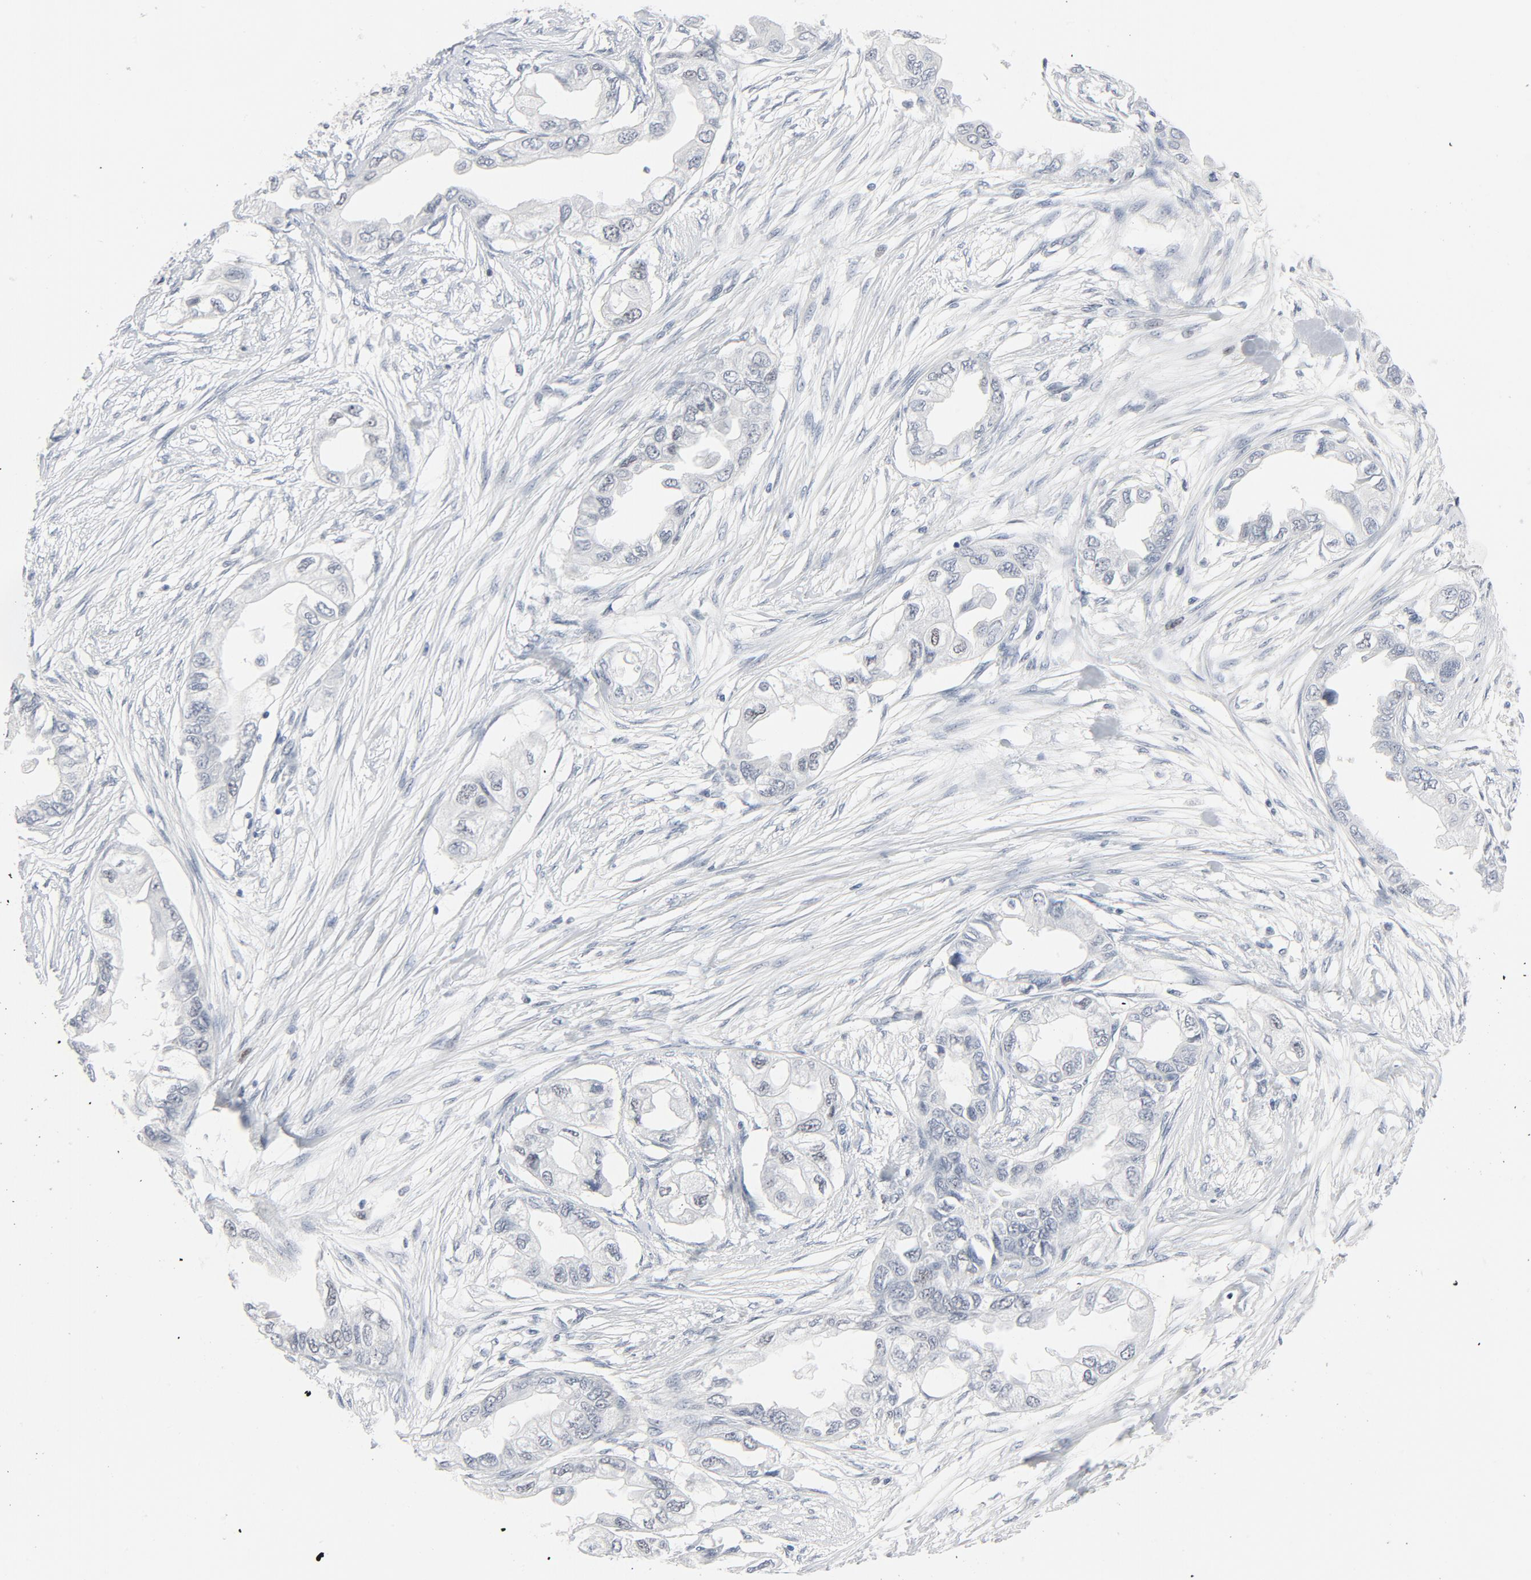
{"staining": {"intensity": "negative", "quantity": "none", "location": "none"}, "tissue": "endometrial cancer", "cell_type": "Tumor cells", "image_type": "cancer", "snomed": [{"axis": "morphology", "description": "Adenocarcinoma, NOS"}, {"axis": "topography", "description": "Endometrium"}], "caption": "High power microscopy image of an immunohistochemistry histopathology image of endometrial adenocarcinoma, revealing no significant expression in tumor cells.", "gene": "POLD1", "patient": {"sex": "female", "age": 67}}